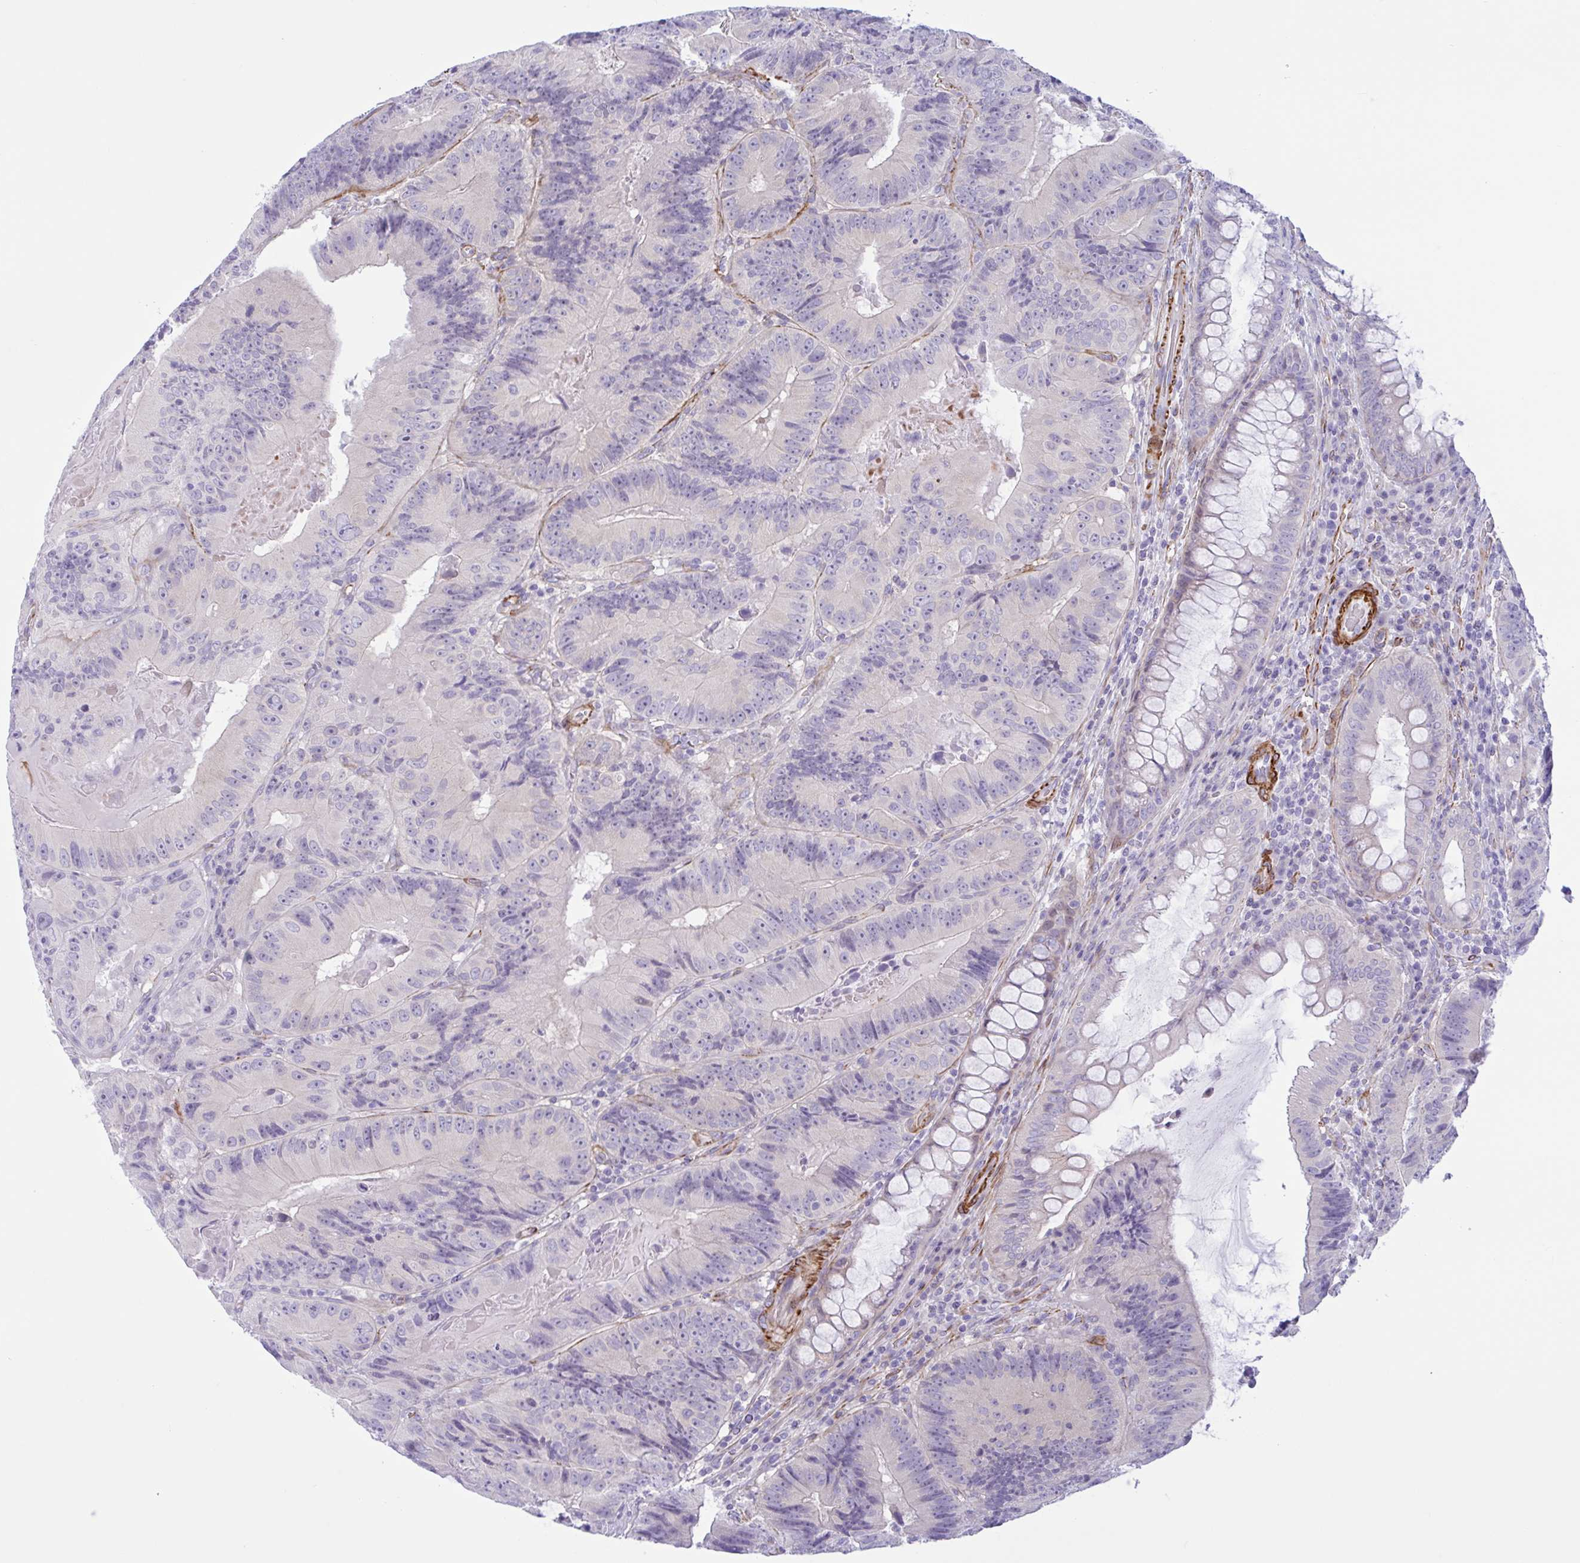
{"staining": {"intensity": "negative", "quantity": "none", "location": "none"}, "tissue": "colorectal cancer", "cell_type": "Tumor cells", "image_type": "cancer", "snomed": [{"axis": "morphology", "description": "Adenocarcinoma, NOS"}, {"axis": "topography", "description": "Colon"}], "caption": "Colorectal adenocarcinoma was stained to show a protein in brown. There is no significant expression in tumor cells.", "gene": "AHCYL2", "patient": {"sex": "female", "age": 86}}